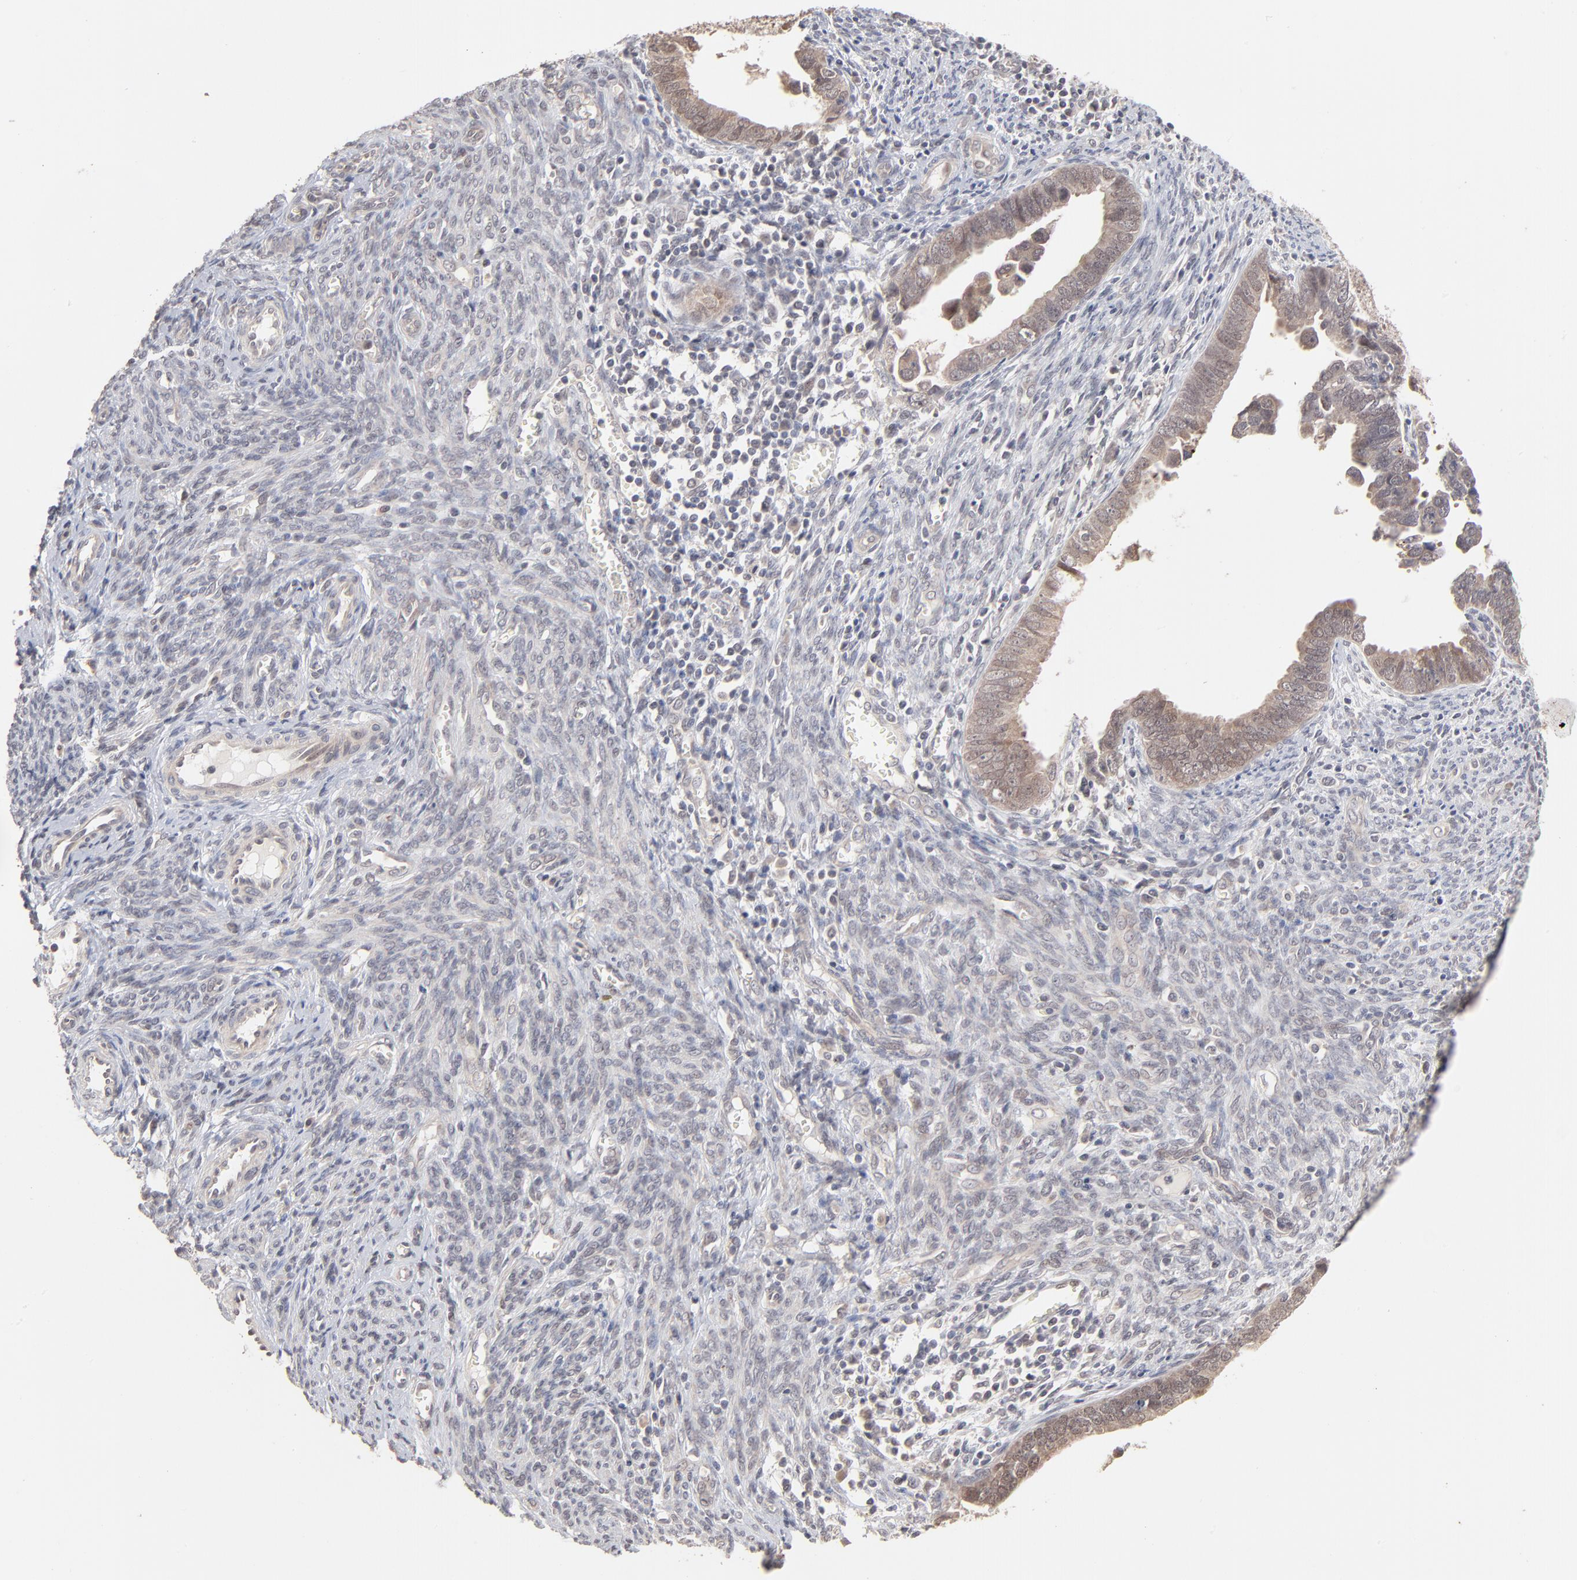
{"staining": {"intensity": "weak", "quantity": "<25%", "location": "cytoplasmic/membranous"}, "tissue": "endometrial cancer", "cell_type": "Tumor cells", "image_type": "cancer", "snomed": [{"axis": "morphology", "description": "Adenocarcinoma, NOS"}, {"axis": "topography", "description": "Endometrium"}], "caption": "The micrograph exhibits no staining of tumor cells in endometrial cancer.", "gene": "MSL2", "patient": {"sex": "female", "age": 75}}